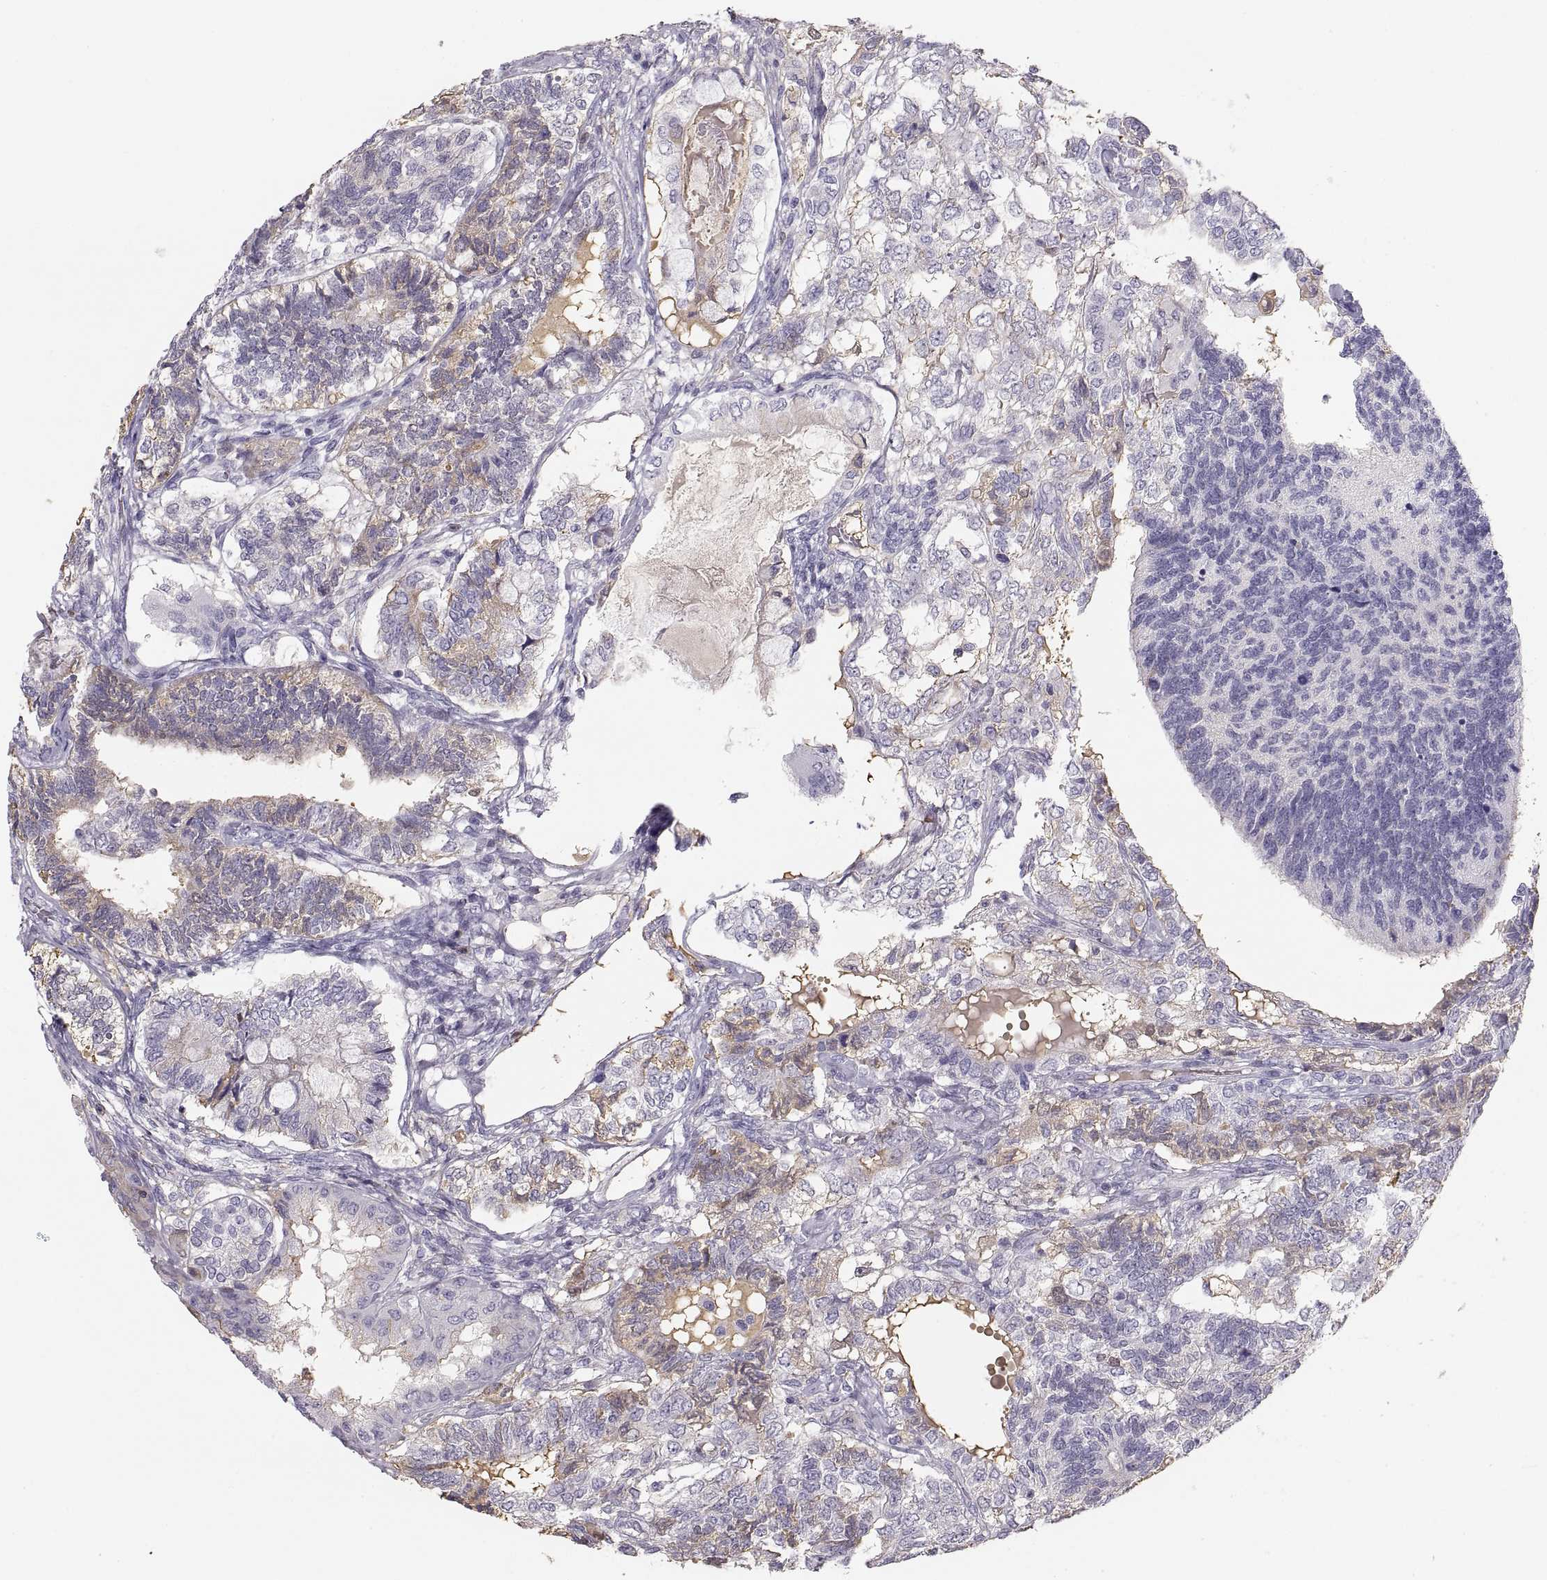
{"staining": {"intensity": "weak", "quantity": "25%-75%", "location": "cytoplasmic/membranous"}, "tissue": "testis cancer", "cell_type": "Tumor cells", "image_type": "cancer", "snomed": [{"axis": "morphology", "description": "Seminoma, NOS"}, {"axis": "morphology", "description": "Carcinoma, Embryonal, NOS"}, {"axis": "topography", "description": "Testis"}], "caption": "A histopathology image of embryonal carcinoma (testis) stained for a protein demonstrates weak cytoplasmic/membranous brown staining in tumor cells.", "gene": "MAGEB2", "patient": {"sex": "male", "age": 41}}